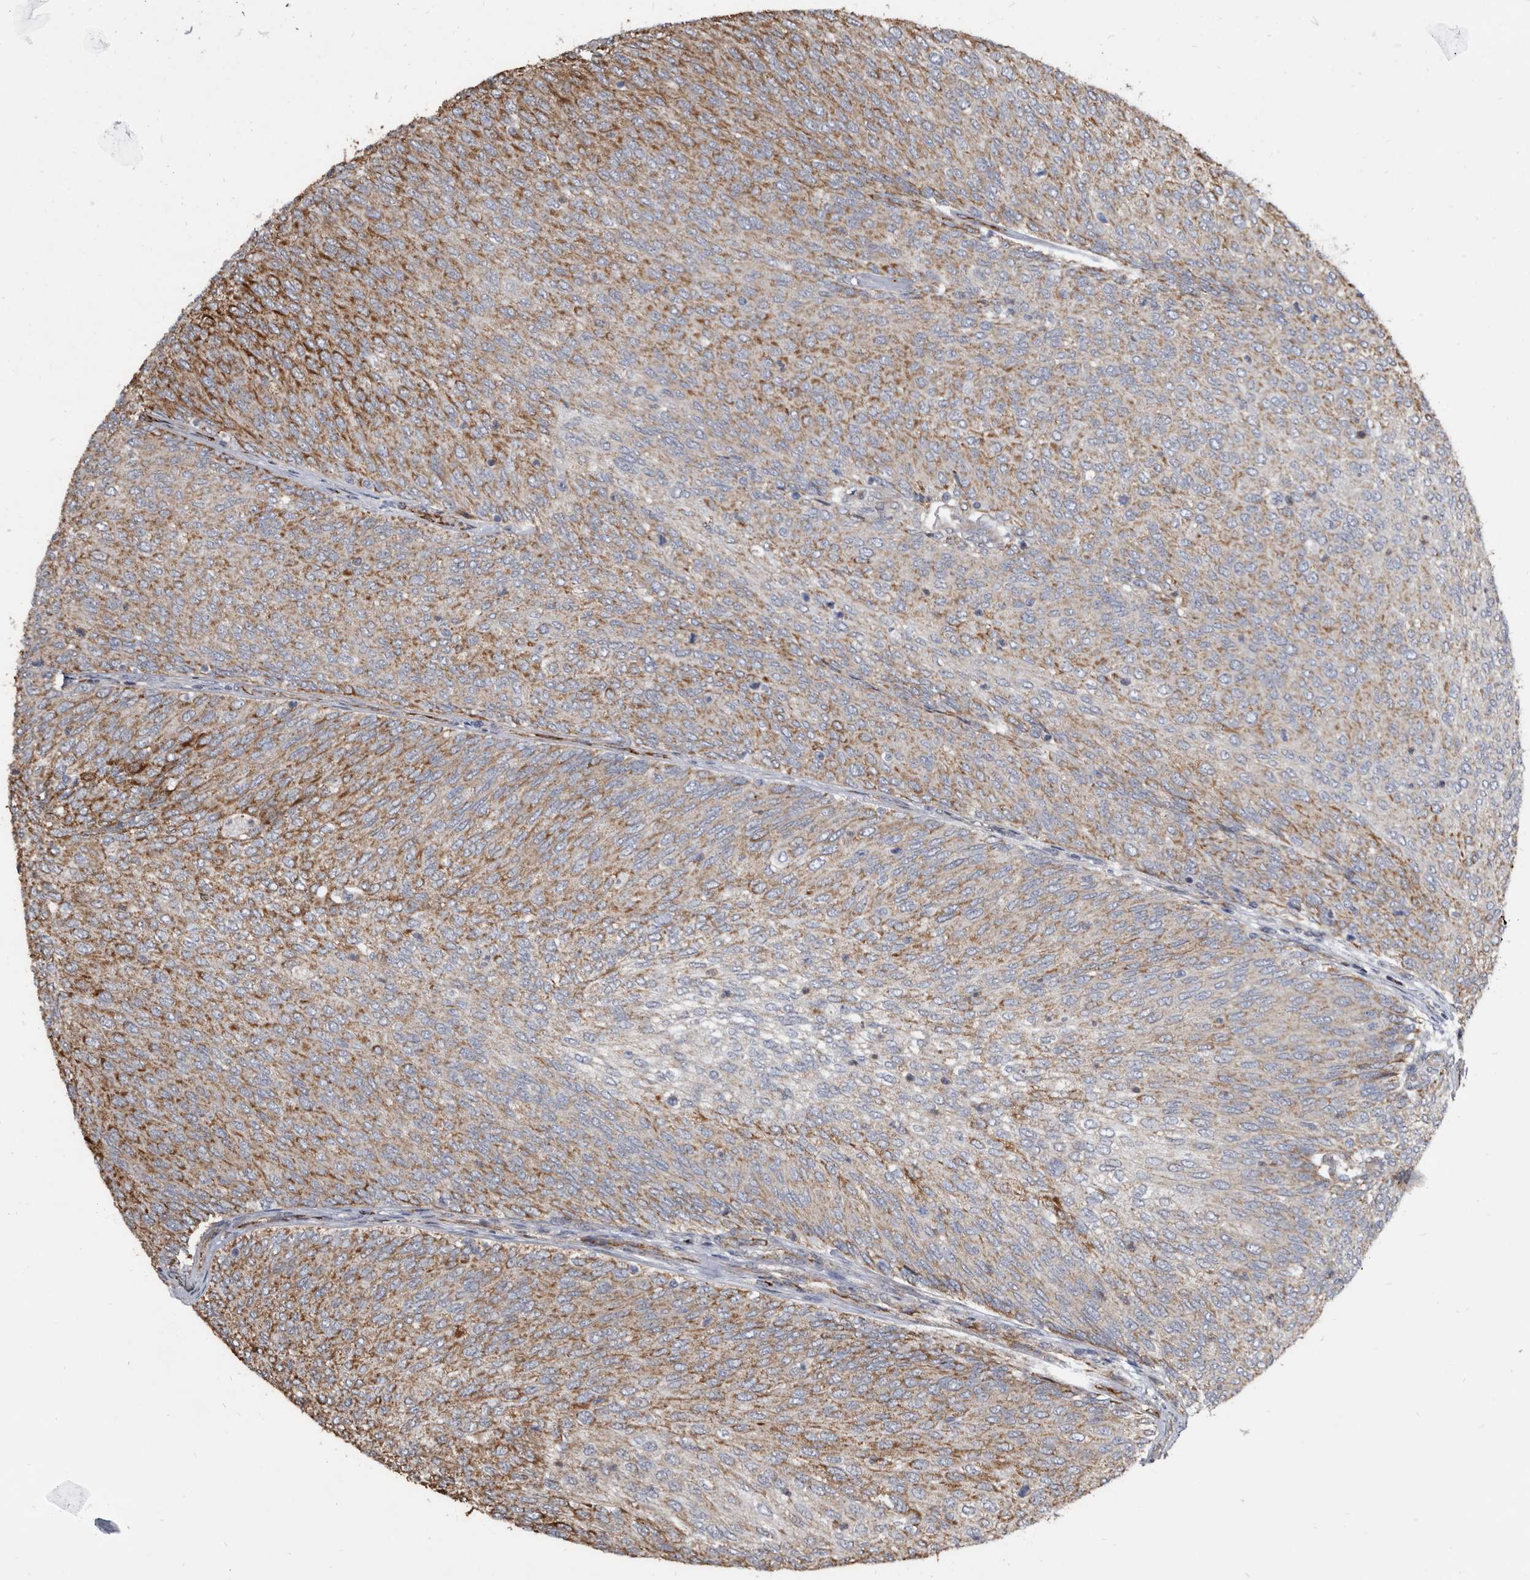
{"staining": {"intensity": "moderate", "quantity": ">75%", "location": "cytoplasmic/membranous"}, "tissue": "urothelial cancer", "cell_type": "Tumor cells", "image_type": "cancer", "snomed": [{"axis": "morphology", "description": "Urothelial carcinoma, Low grade"}, {"axis": "topography", "description": "Urinary bladder"}], "caption": "IHC micrograph of neoplastic tissue: human low-grade urothelial carcinoma stained using immunohistochemistry (IHC) shows medium levels of moderate protein expression localized specifically in the cytoplasmic/membranous of tumor cells, appearing as a cytoplasmic/membranous brown color.", "gene": "CTSA", "patient": {"sex": "female", "age": 79}}